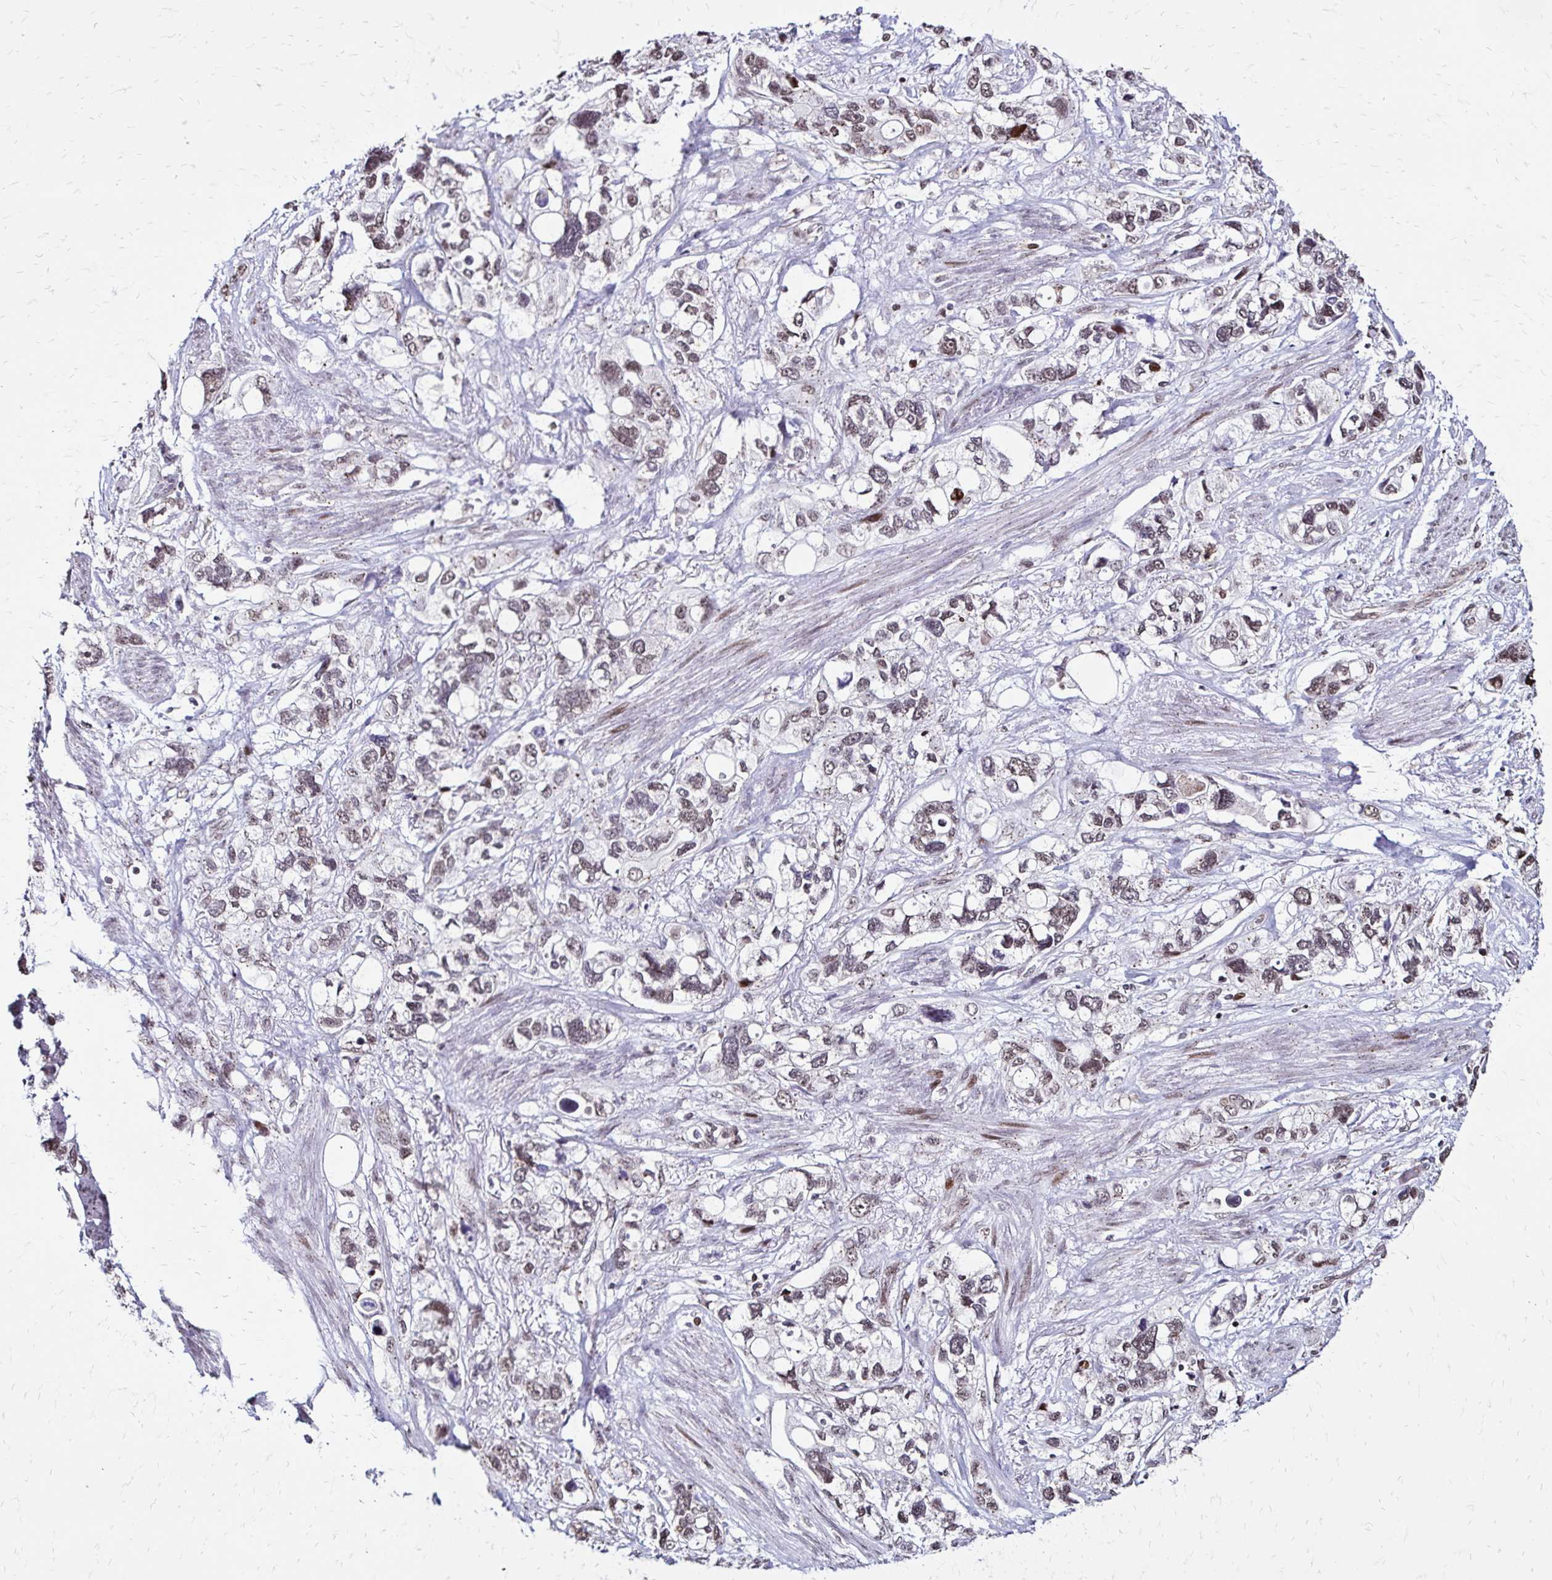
{"staining": {"intensity": "weak", "quantity": "25%-75%", "location": "nuclear"}, "tissue": "stomach cancer", "cell_type": "Tumor cells", "image_type": "cancer", "snomed": [{"axis": "morphology", "description": "Adenocarcinoma, NOS"}, {"axis": "topography", "description": "Stomach, upper"}], "caption": "Immunohistochemistry histopathology image of human adenocarcinoma (stomach) stained for a protein (brown), which exhibits low levels of weak nuclear expression in about 25%-75% of tumor cells.", "gene": "TOB1", "patient": {"sex": "female", "age": 81}}